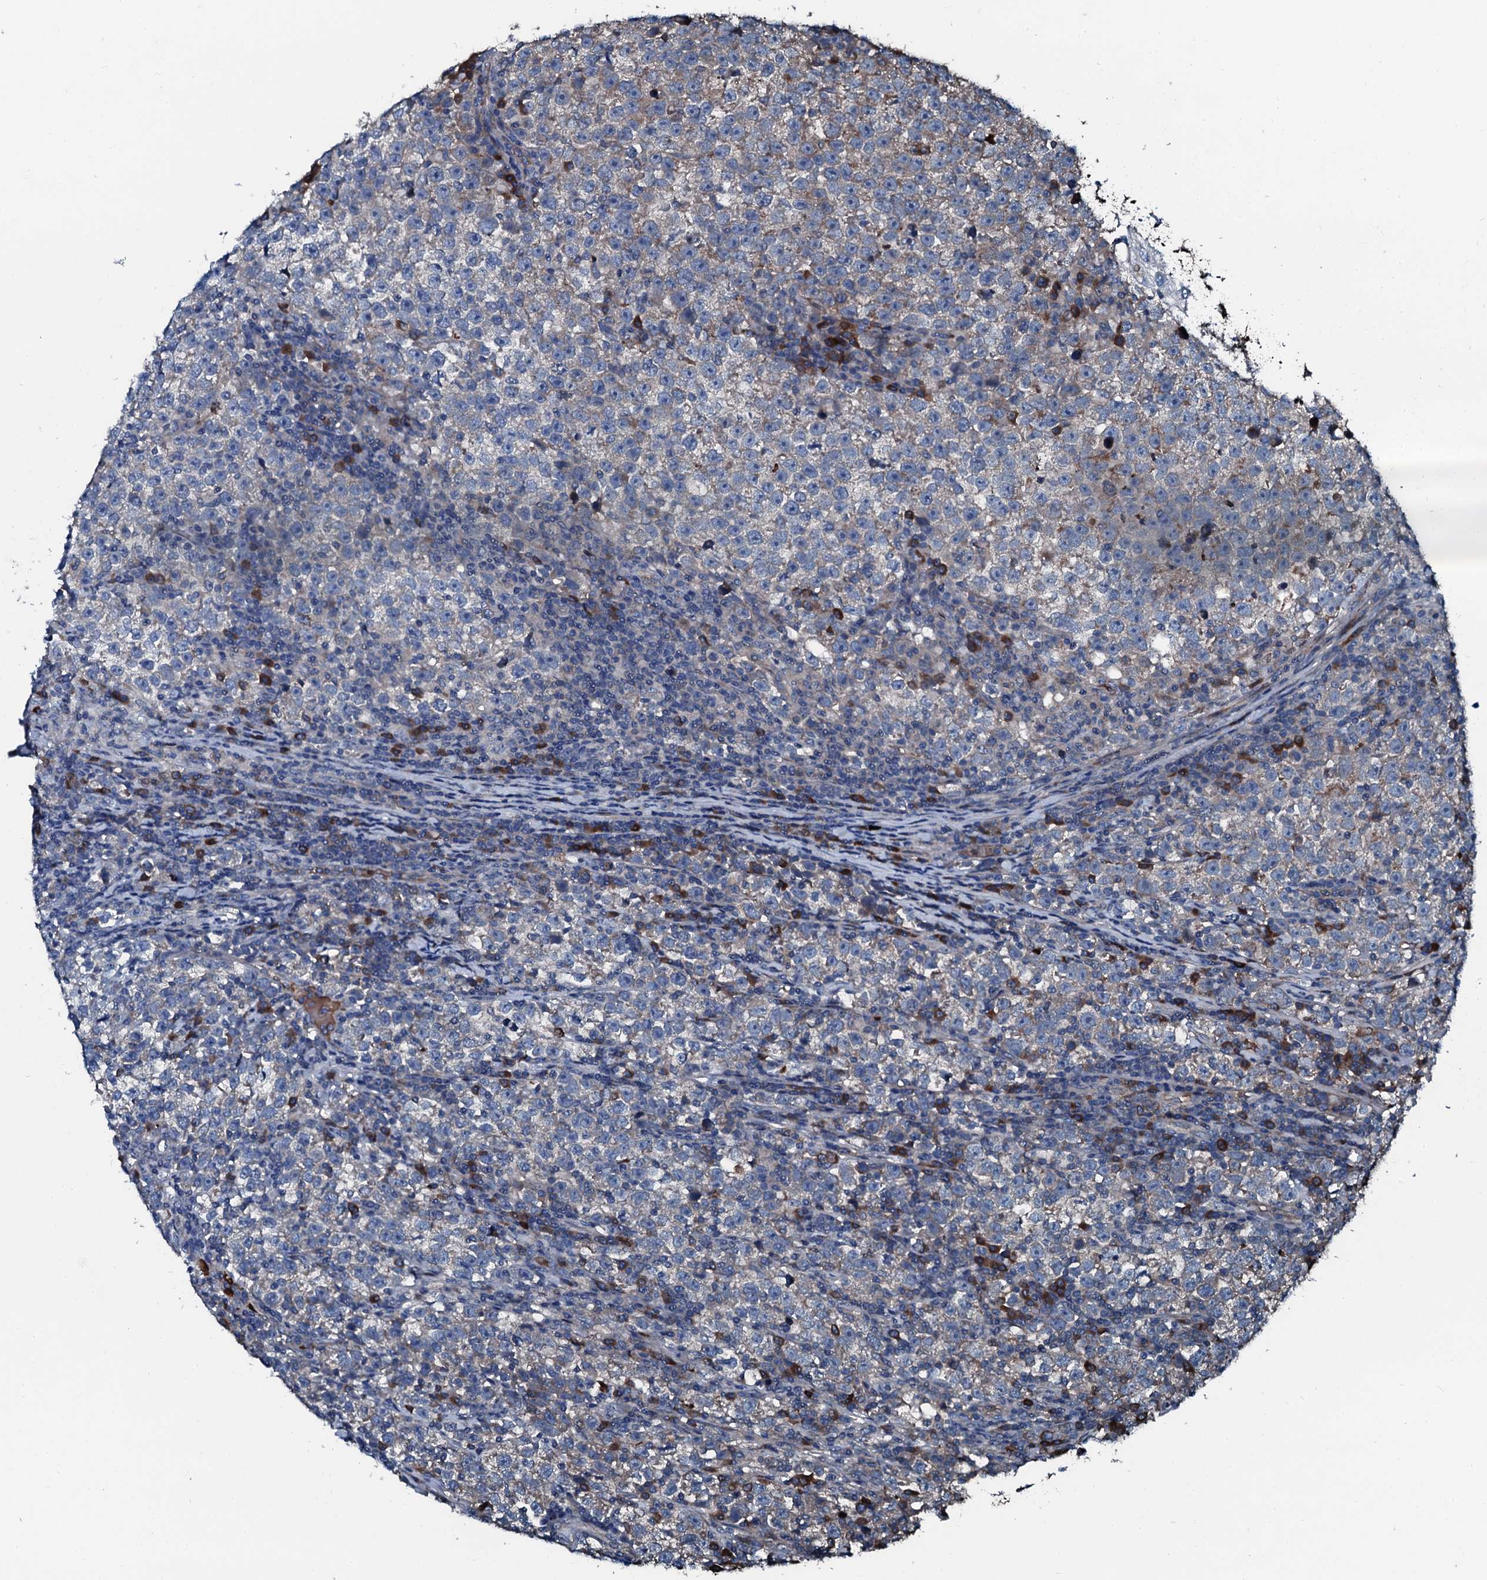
{"staining": {"intensity": "weak", "quantity": "<25%", "location": "cytoplasmic/membranous"}, "tissue": "testis cancer", "cell_type": "Tumor cells", "image_type": "cancer", "snomed": [{"axis": "morphology", "description": "Normal tissue, NOS"}, {"axis": "morphology", "description": "Seminoma, NOS"}, {"axis": "topography", "description": "Testis"}], "caption": "There is no significant staining in tumor cells of testis cancer (seminoma).", "gene": "AARS1", "patient": {"sex": "male", "age": 43}}